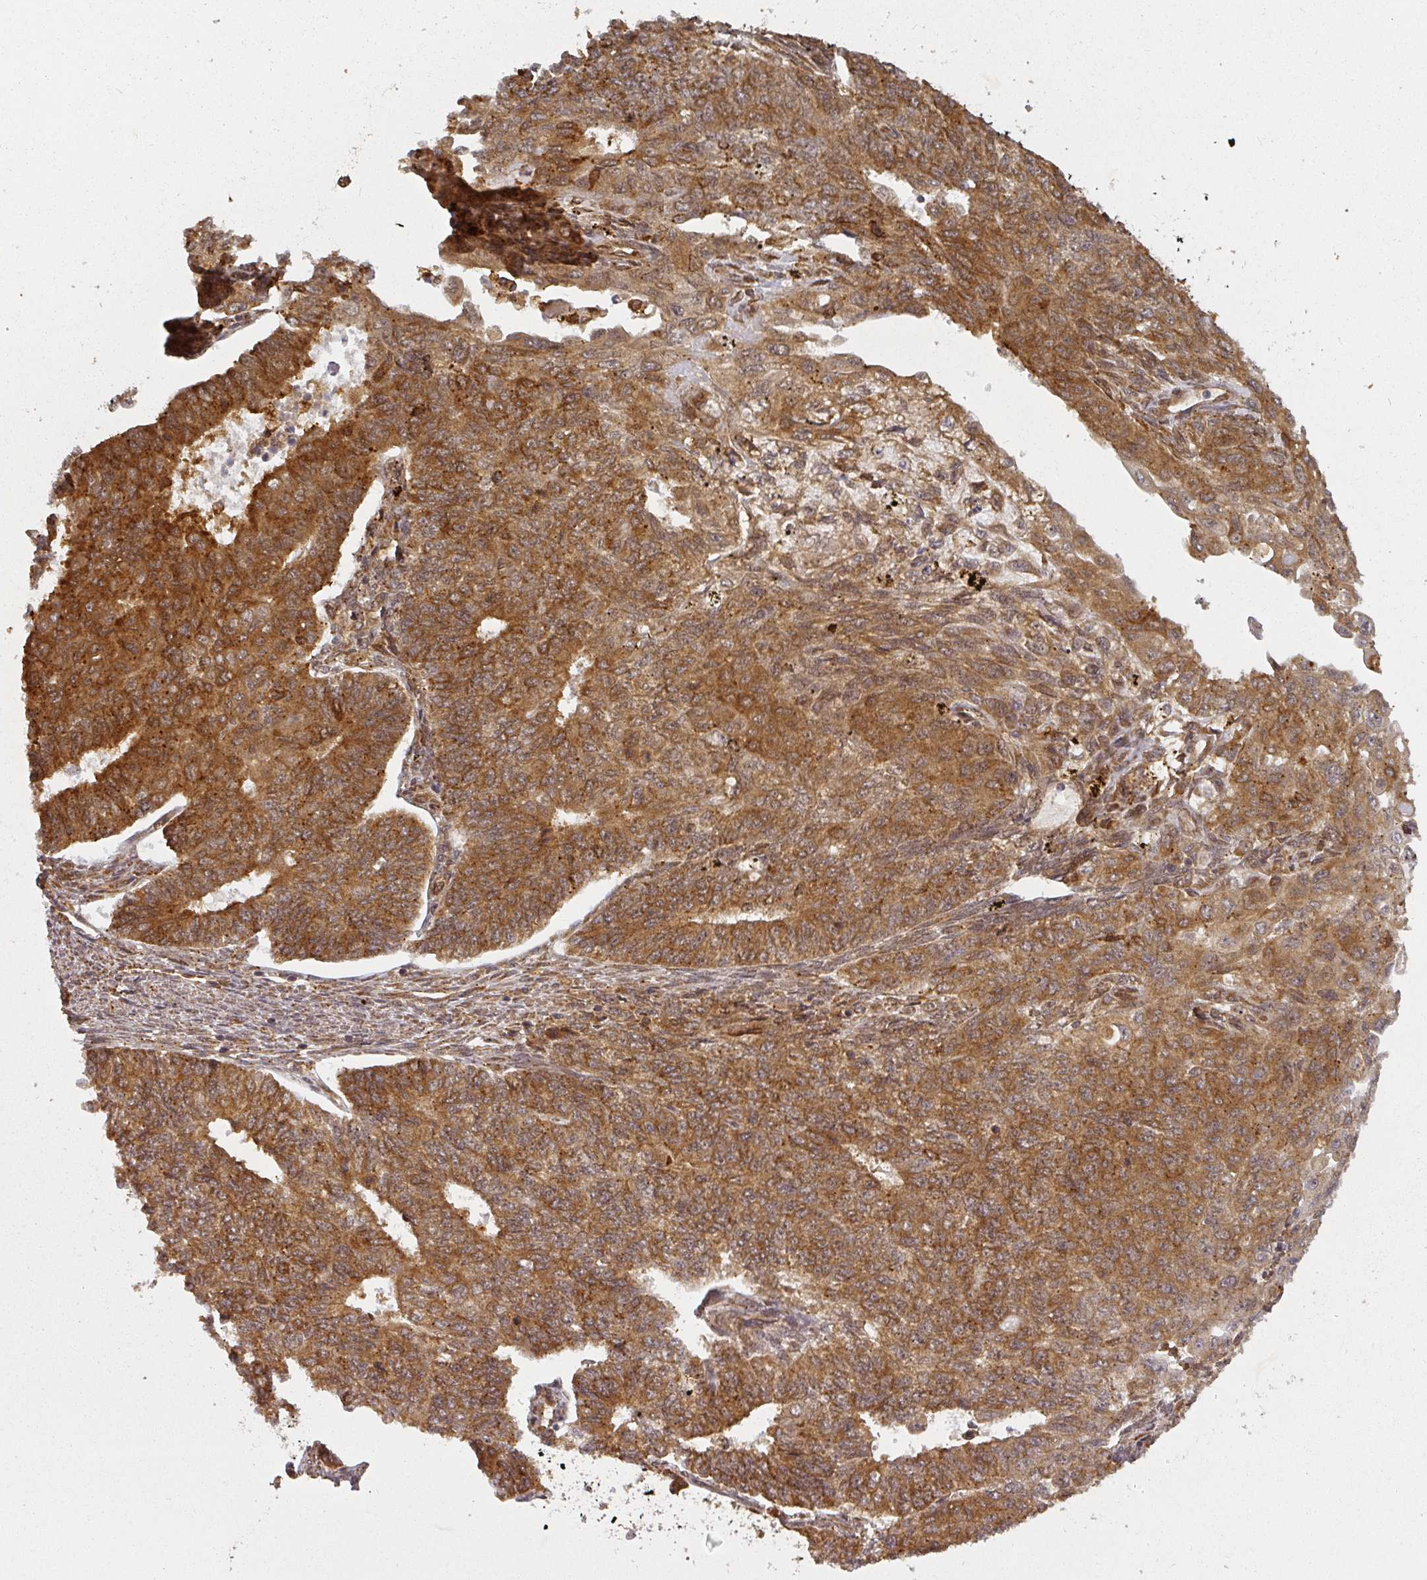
{"staining": {"intensity": "strong", "quantity": ">75%", "location": "cytoplasmic/membranous"}, "tissue": "endometrial cancer", "cell_type": "Tumor cells", "image_type": "cancer", "snomed": [{"axis": "morphology", "description": "Adenocarcinoma, NOS"}, {"axis": "topography", "description": "Endometrium"}], "caption": "Protein expression analysis of human adenocarcinoma (endometrial) reveals strong cytoplasmic/membranous positivity in approximately >75% of tumor cells.", "gene": "PPP6R3", "patient": {"sex": "female", "age": 32}}